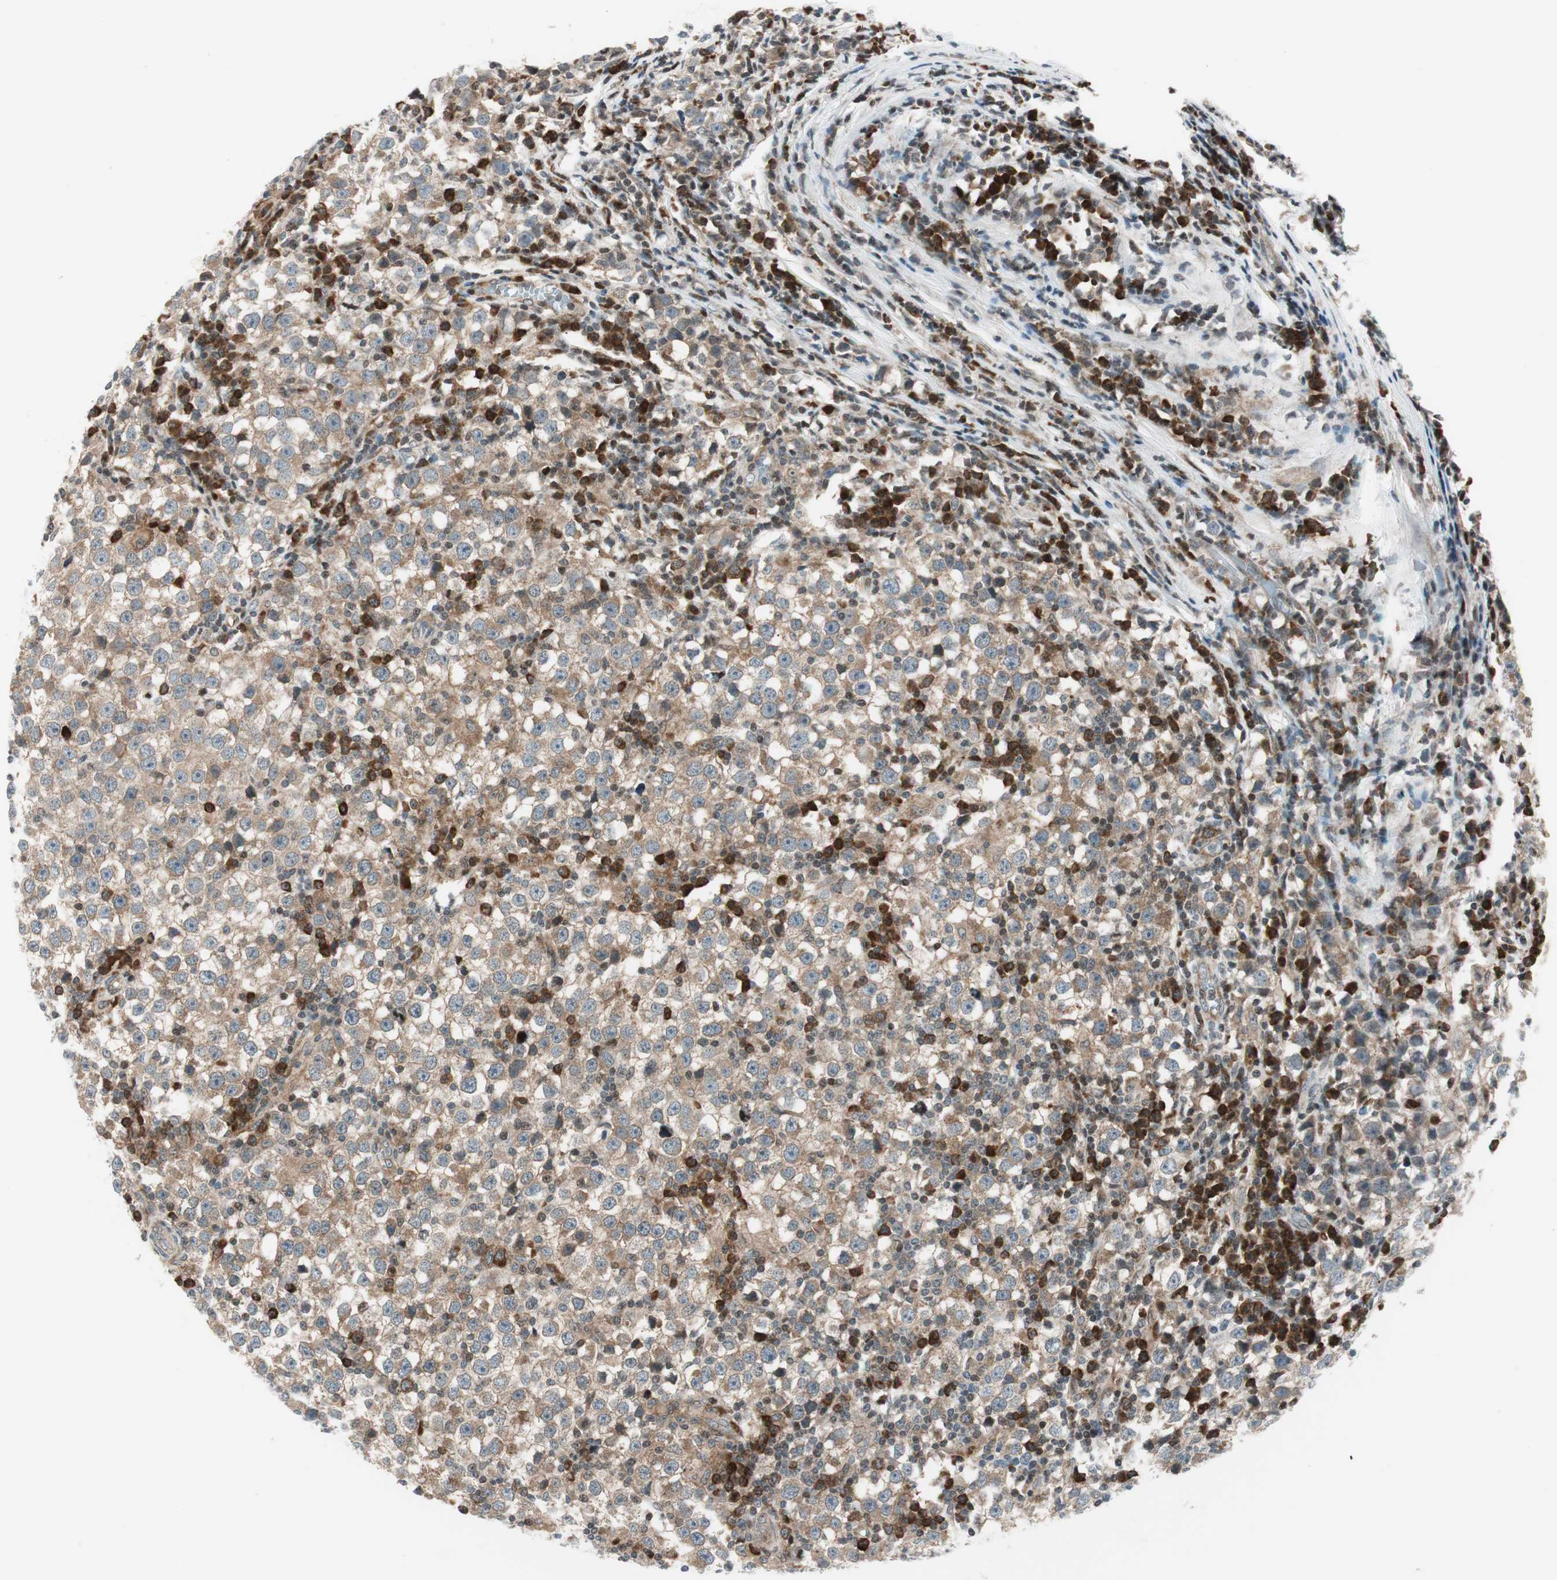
{"staining": {"intensity": "weak", "quantity": "25%-75%", "location": "cytoplasmic/membranous"}, "tissue": "testis cancer", "cell_type": "Tumor cells", "image_type": "cancer", "snomed": [{"axis": "morphology", "description": "Seminoma, NOS"}, {"axis": "topography", "description": "Testis"}], "caption": "An image of human testis cancer (seminoma) stained for a protein exhibits weak cytoplasmic/membranous brown staining in tumor cells.", "gene": "TPT1", "patient": {"sex": "male", "age": 65}}